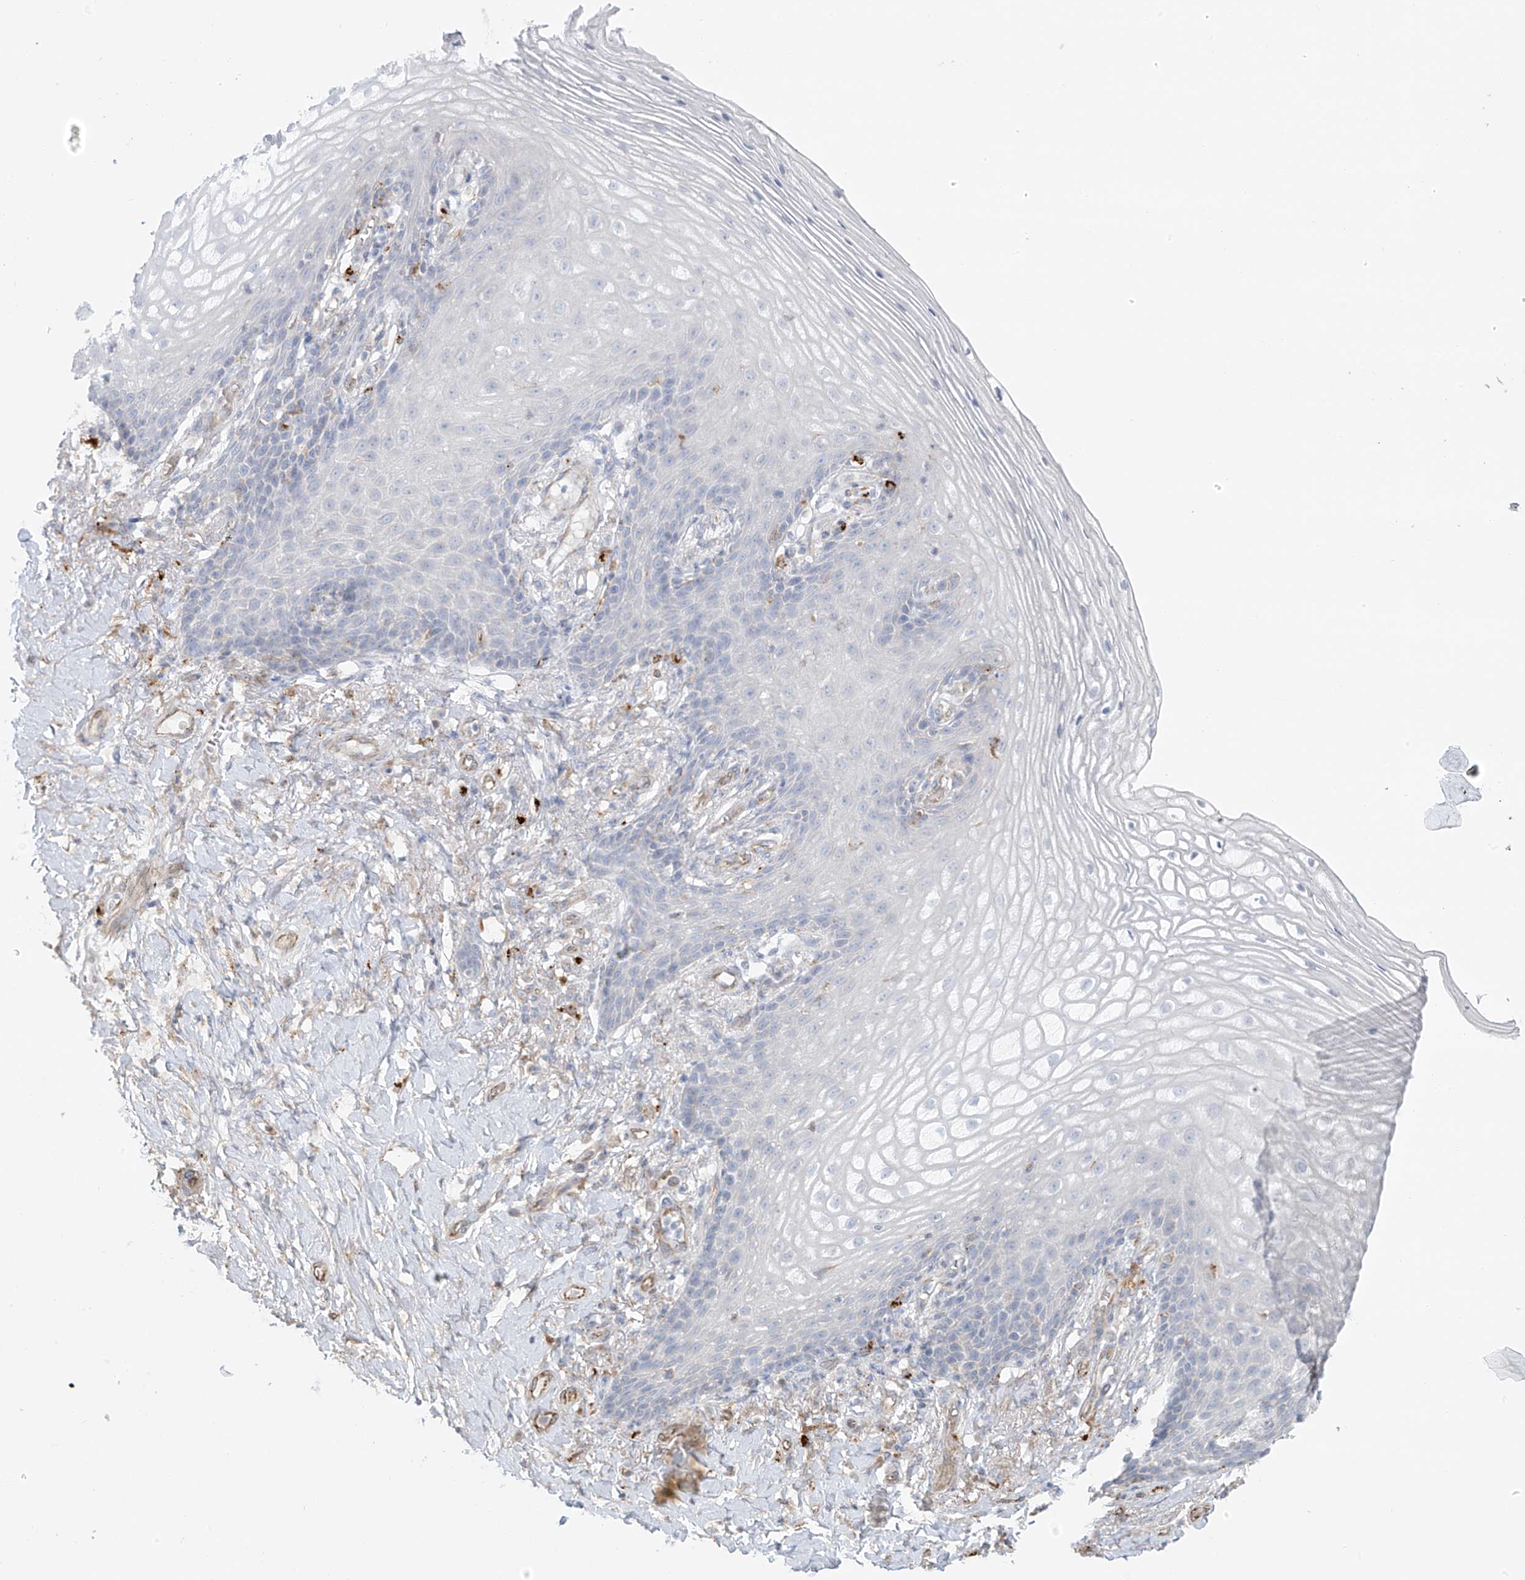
{"staining": {"intensity": "negative", "quantity": "none", "location": "none"}, "tissue": "vagina", "cell_type": "Squamous epithelial cells", "image_type": "normal", "snomed": [{"axis": "morphology", "description": "Normal tissue, NOS"}, {"axis": "topography", "description": "Vagina"}], "caption": "Immunohistochemical staining of unremarkable human vagina shows no significant staining in squamous epithelial cells. (DAB immunohistochemistry, high magnification).", "gene": "TAL2", "patient": {"sex": "female", "age": 60}}